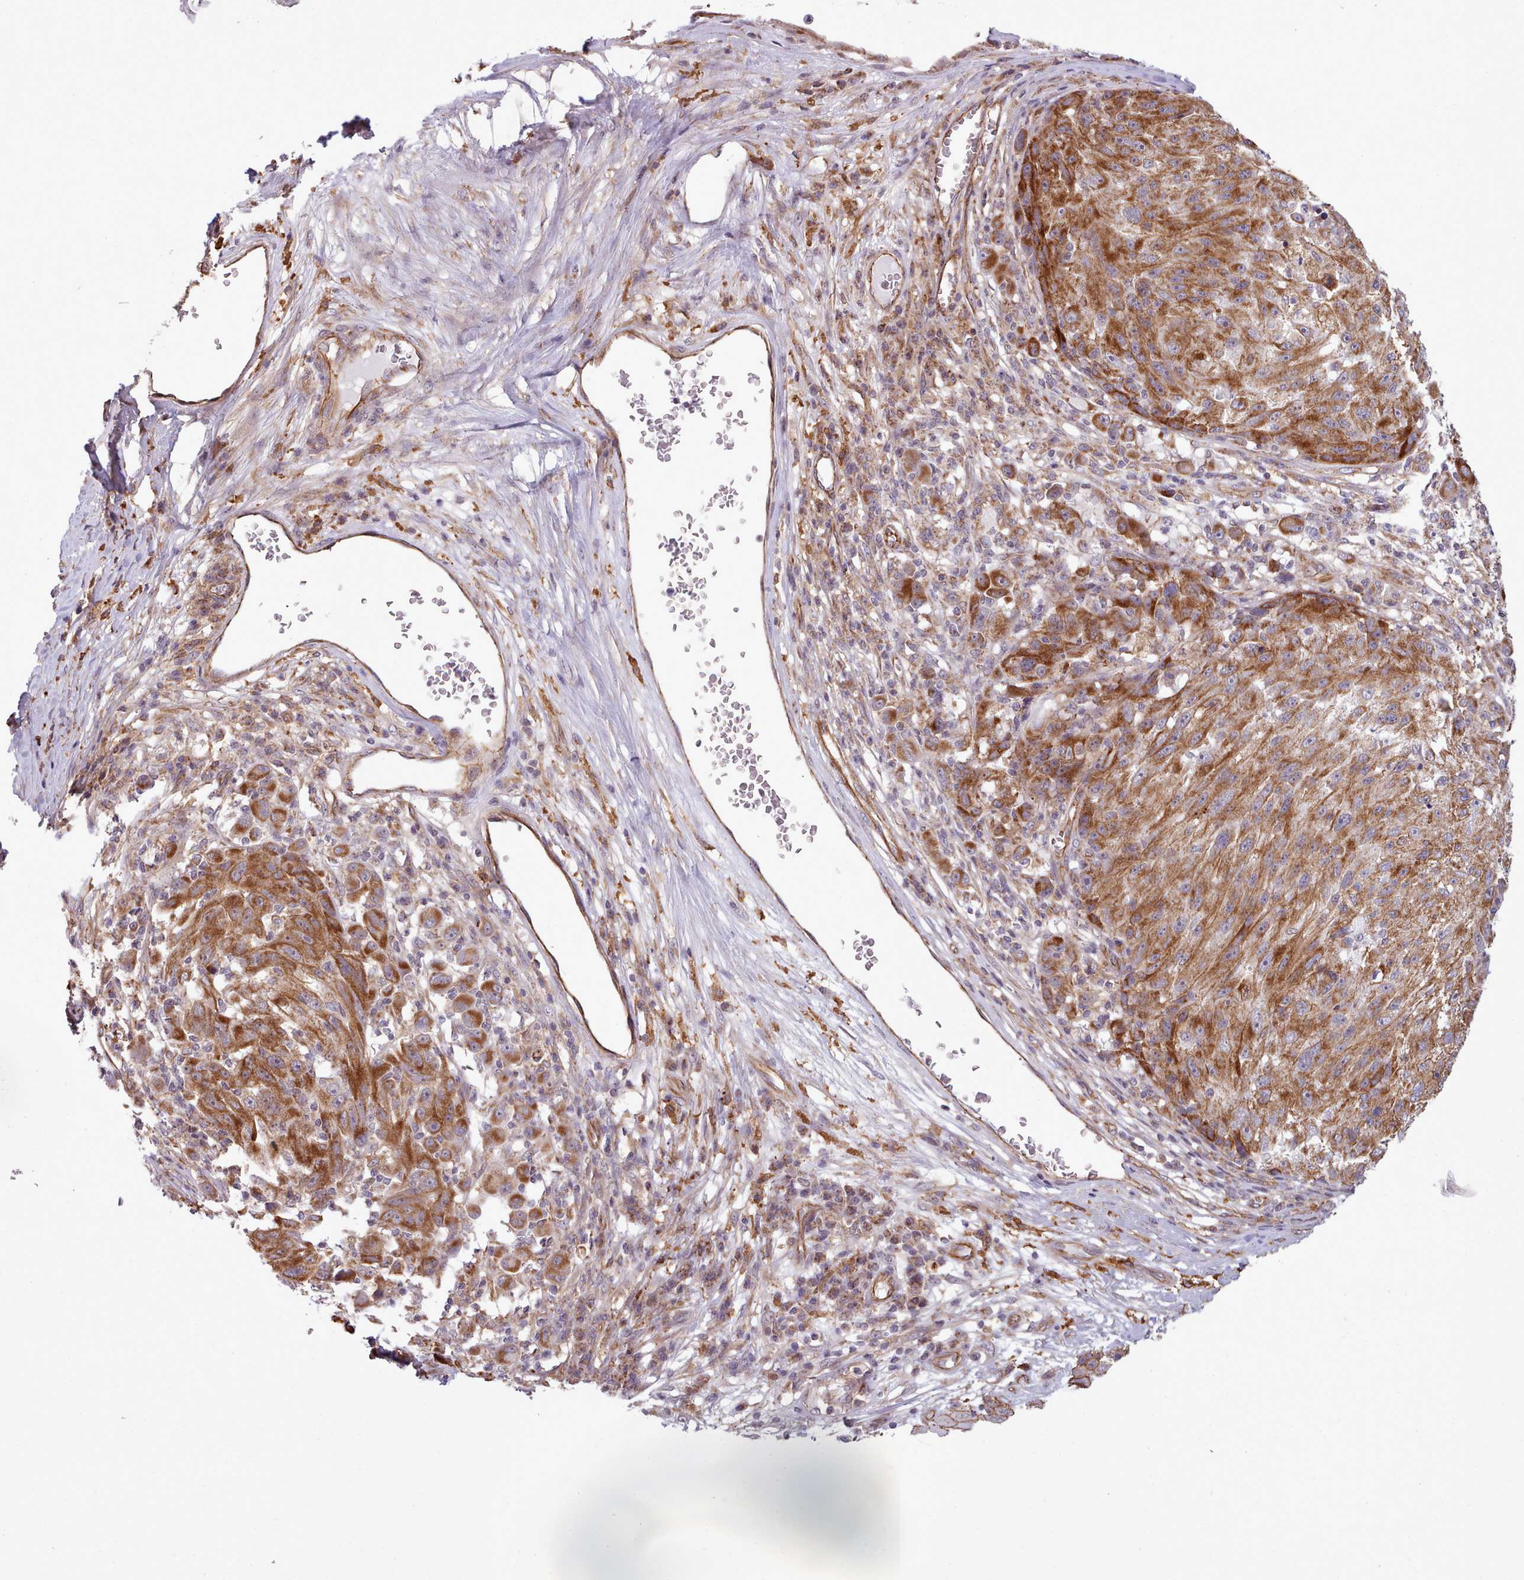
{"staining": {"intensity": "strong", "quantity": ">75%", "location": "cytoplasmic/membranous"}, "tissue": "melanoma", "cell_type": "Tumor cells", "image_type": "cancer", "snomed": [{"axis": "morphology", "description": "Malignant melanoma, NOS"}, {"axis": "topography", "description": "Skin"}], "caption": "Brown immunohistochemical staining in melanoma displays strong cytoplasmic/membranous staining in about >75% of tumor cells. (brown staining indicates protein expression, while blue staining denotes nuclei).", "gene": "MRPL46", "patient": {"sex": "male", "age": 53}}